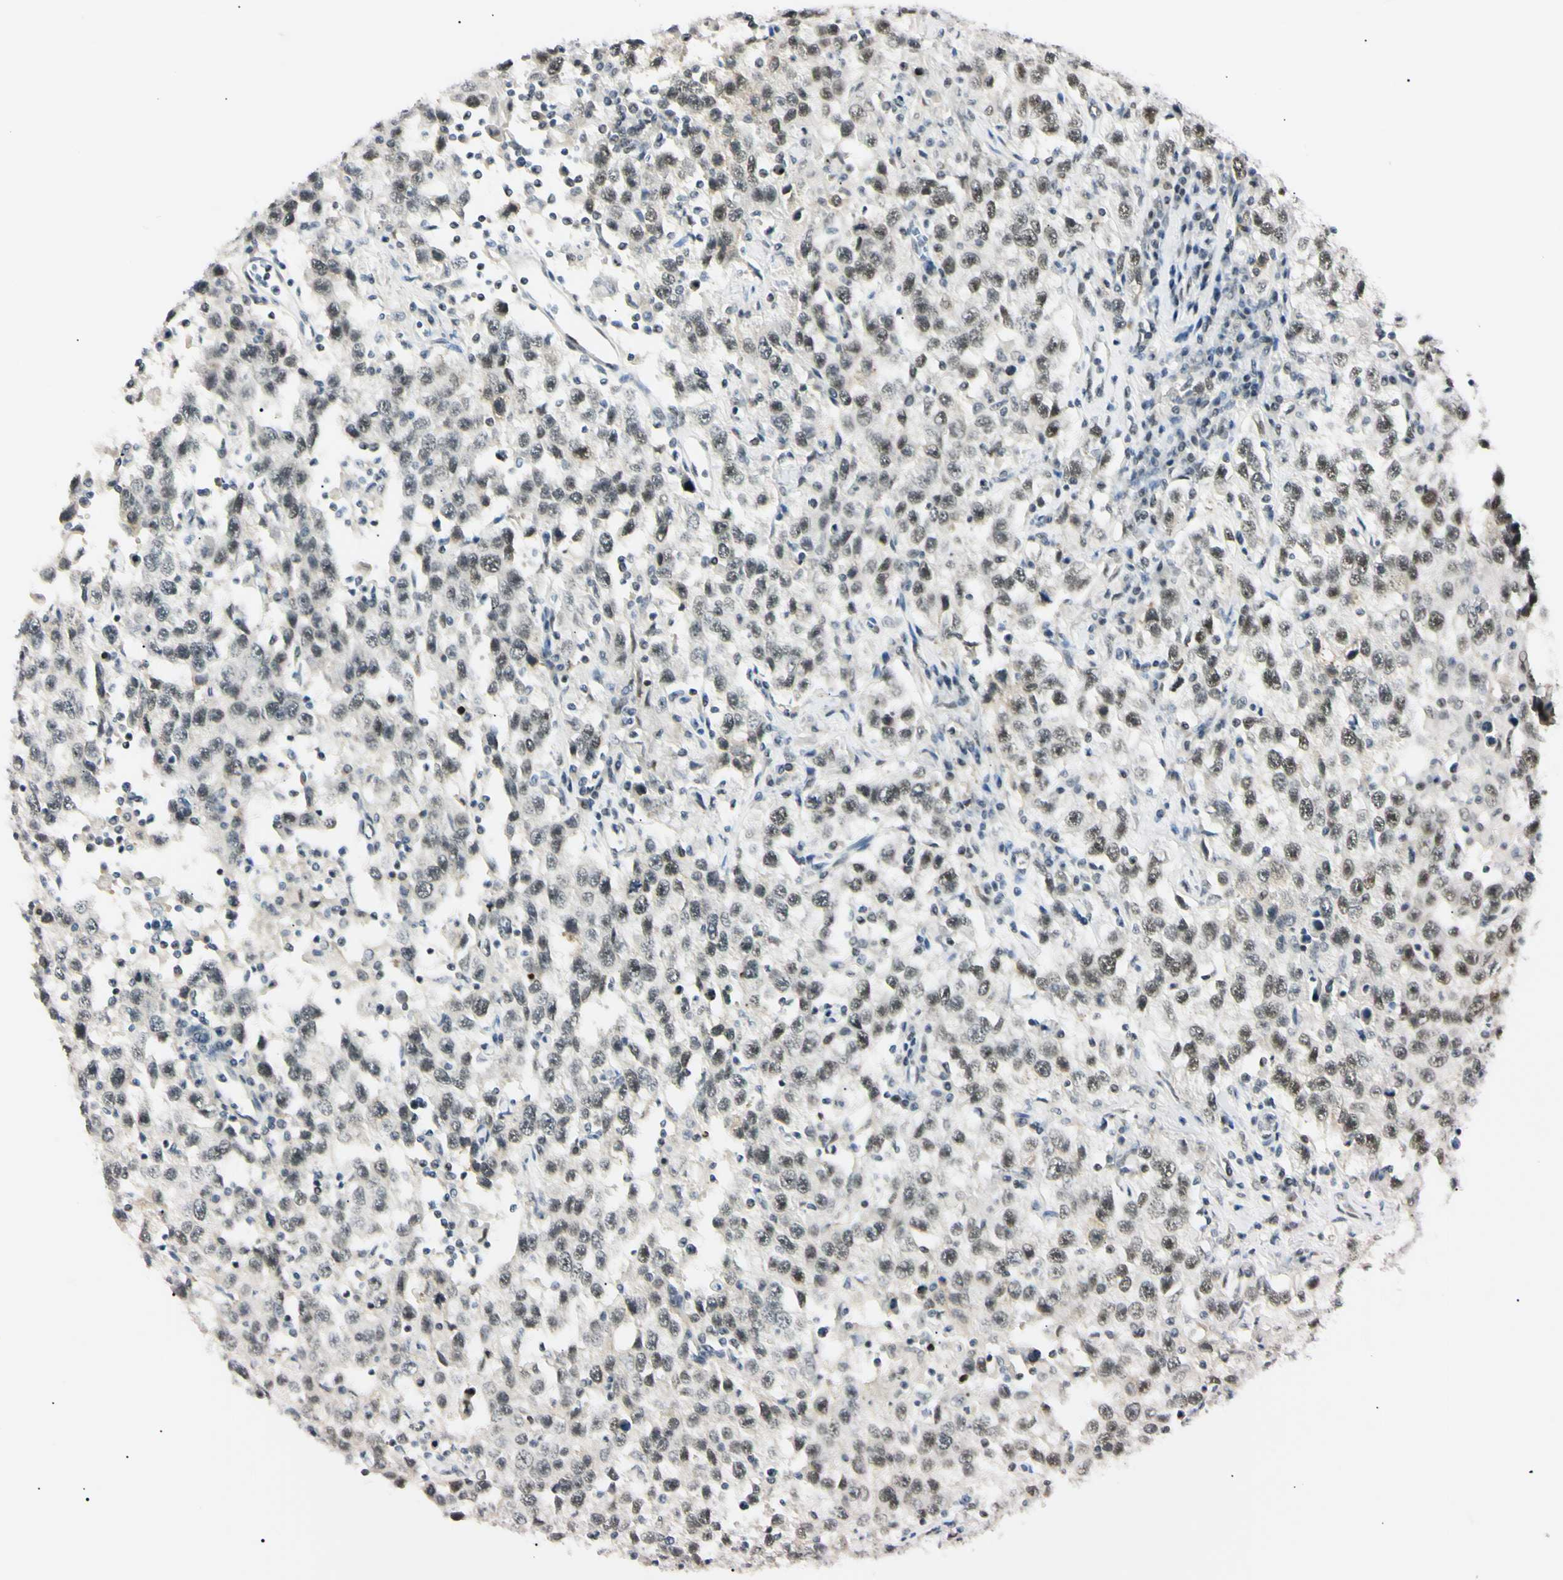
{"staining": {"intensity": "negative", "quantity": "none", "location": "none"}, "tissue": "testis cancer", "cell_type": "Tumor cells", "image_type": "cancer", "snomed": [{"axis": "morphology", "description": "Seminoma, NOS"}, {"axis": "topography", "description": "Testis"}], "caption": "This is a photomicrograph of immunohistochemistry (IHC) staining of seminoma (testis), which shows no staining in tumor cells. (DAB immunohistochemistry (IHC), high magnification).", "gene": "ZNF134", "patient": {"sex": "male", "age": 41}}